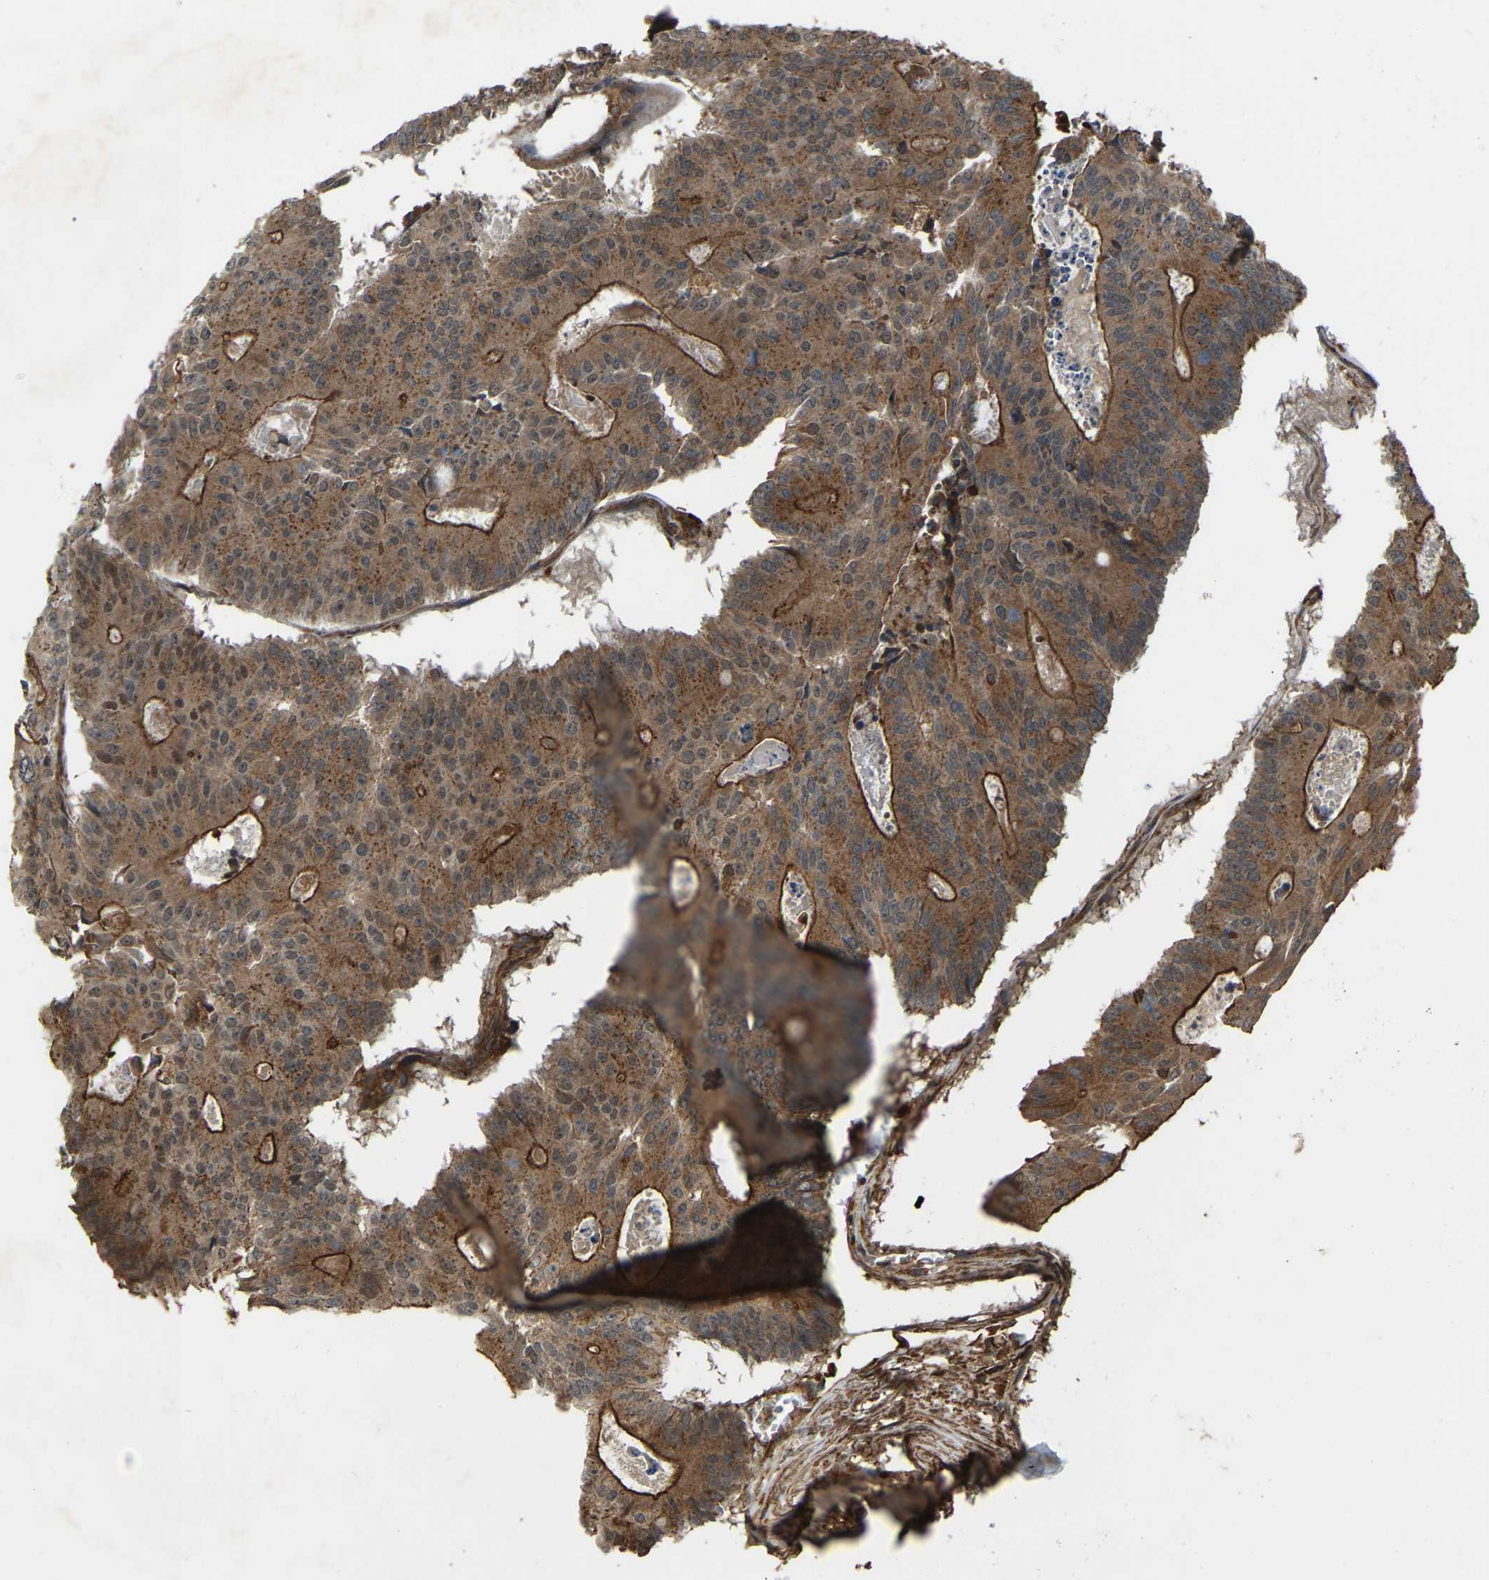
{"staining": {"intensity": "moderate", "quantity": ">75%", "location": "cytoplasmic/membranous"}, "tissue": "colorectal cancer", "cell_type": "Tumor cells", "image_type": "cancer", "snomed": [{"axis": "morphology", "description": "Adenocarcinoma, NOS"}, {"axis": "topography", "description": "Colon"}], "caption": "Brown immunohistochemical staining in human colorectal adenocarcinoma reveals moderate cytoplasmic/membranous expression in about >75% of tumor cells.", "gene": "SAMD9L", "patient": {"sex": "male", "age": 87}}